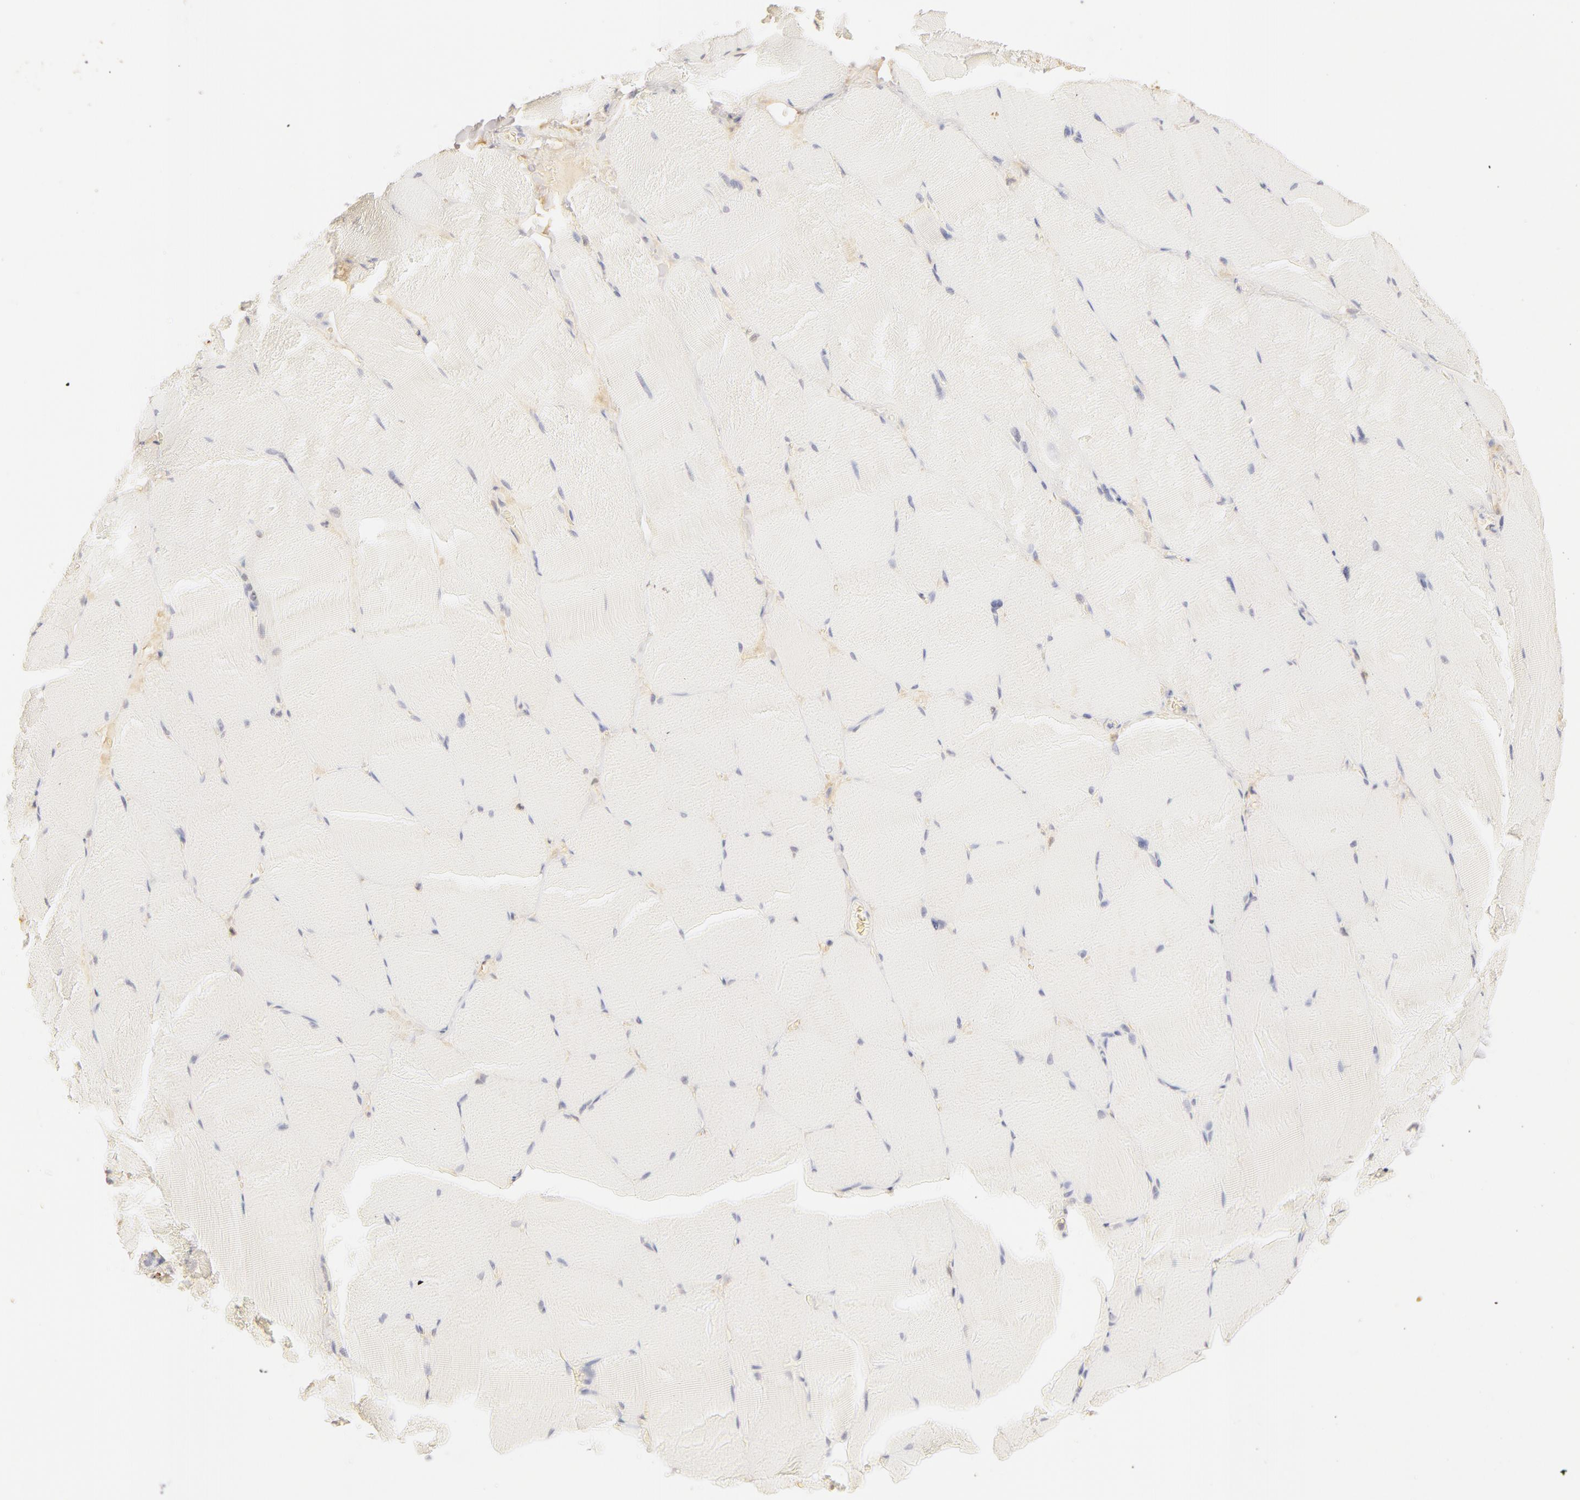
{"staining": {"intensity": "negative", "quantity": "none", "location": "none"}, "tissue": "skeletal muscle", "cell_type": "Myocytes", "image_type": "normal", "snomed": [{"axis": "morphology", "description": "Normal tissue, NOS"}, {"axis": "topography", "description": "Skeletal muscle"}], "caption": "DAB immunohistochemical staining of unremarkable human skeletal muscle exhibits no significant expression in myocytes.", "gene": "CA2", "patient": {"sex": "male", "age": 71}}